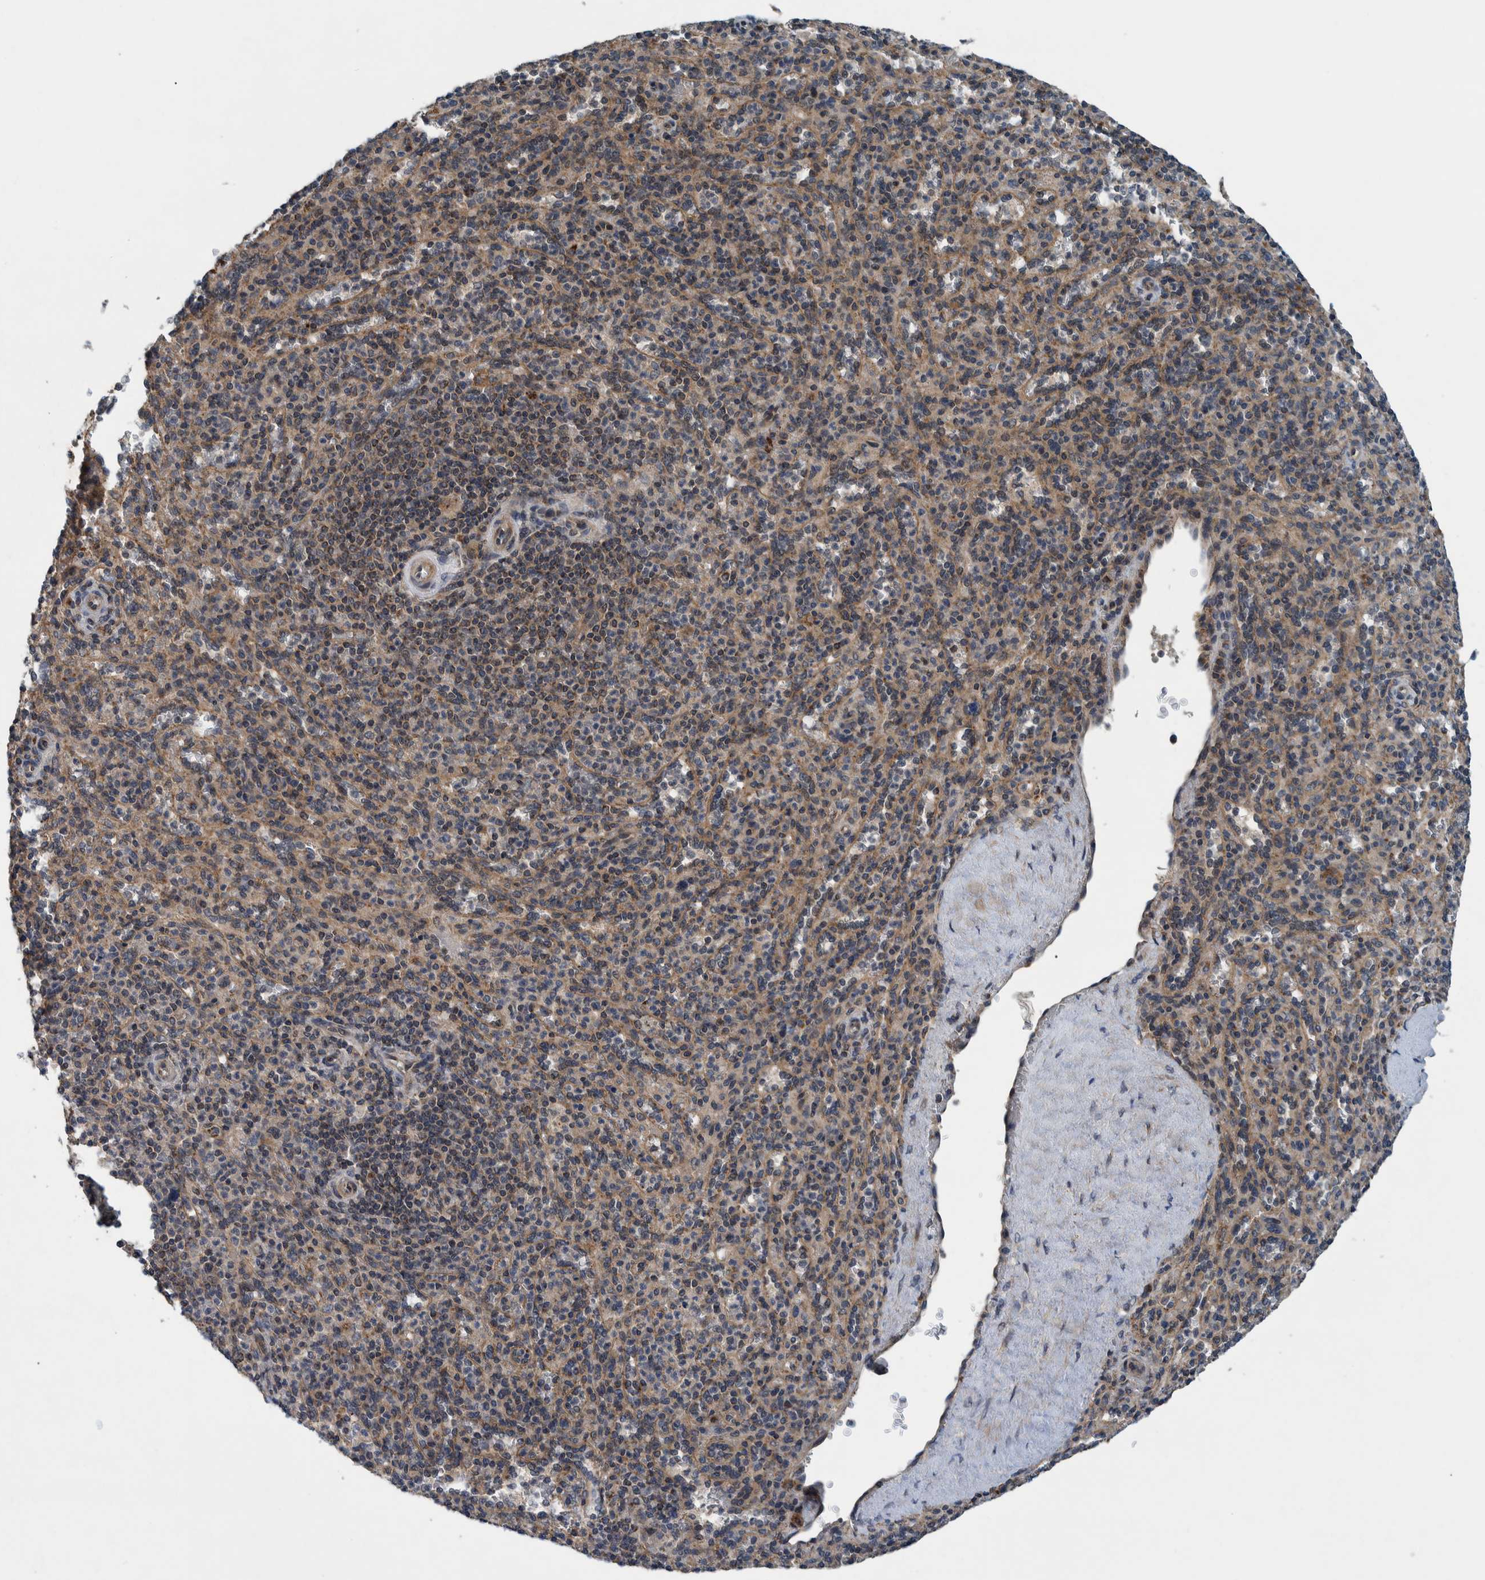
{"staining": {"intensity": "weak", "quantity": "<25%", "location": "cytoplasmic/membranous"}, "tissue": "spleen", "cell_type": "Cells in red pulp", "image_type": "normal", "snomed": [{"axis": "morphology", "description": "Normal tissue, NOS"}, {"axis": "topography", "description": "Spleen"}], "caption": "Immunohistochemistry photomicrograph of benign spleen stained for a protein (brown), which demonstrates no staining in cells in red pulp.", "gene": "MRPS7", "patient": {"sex": "male", "age": 36}}